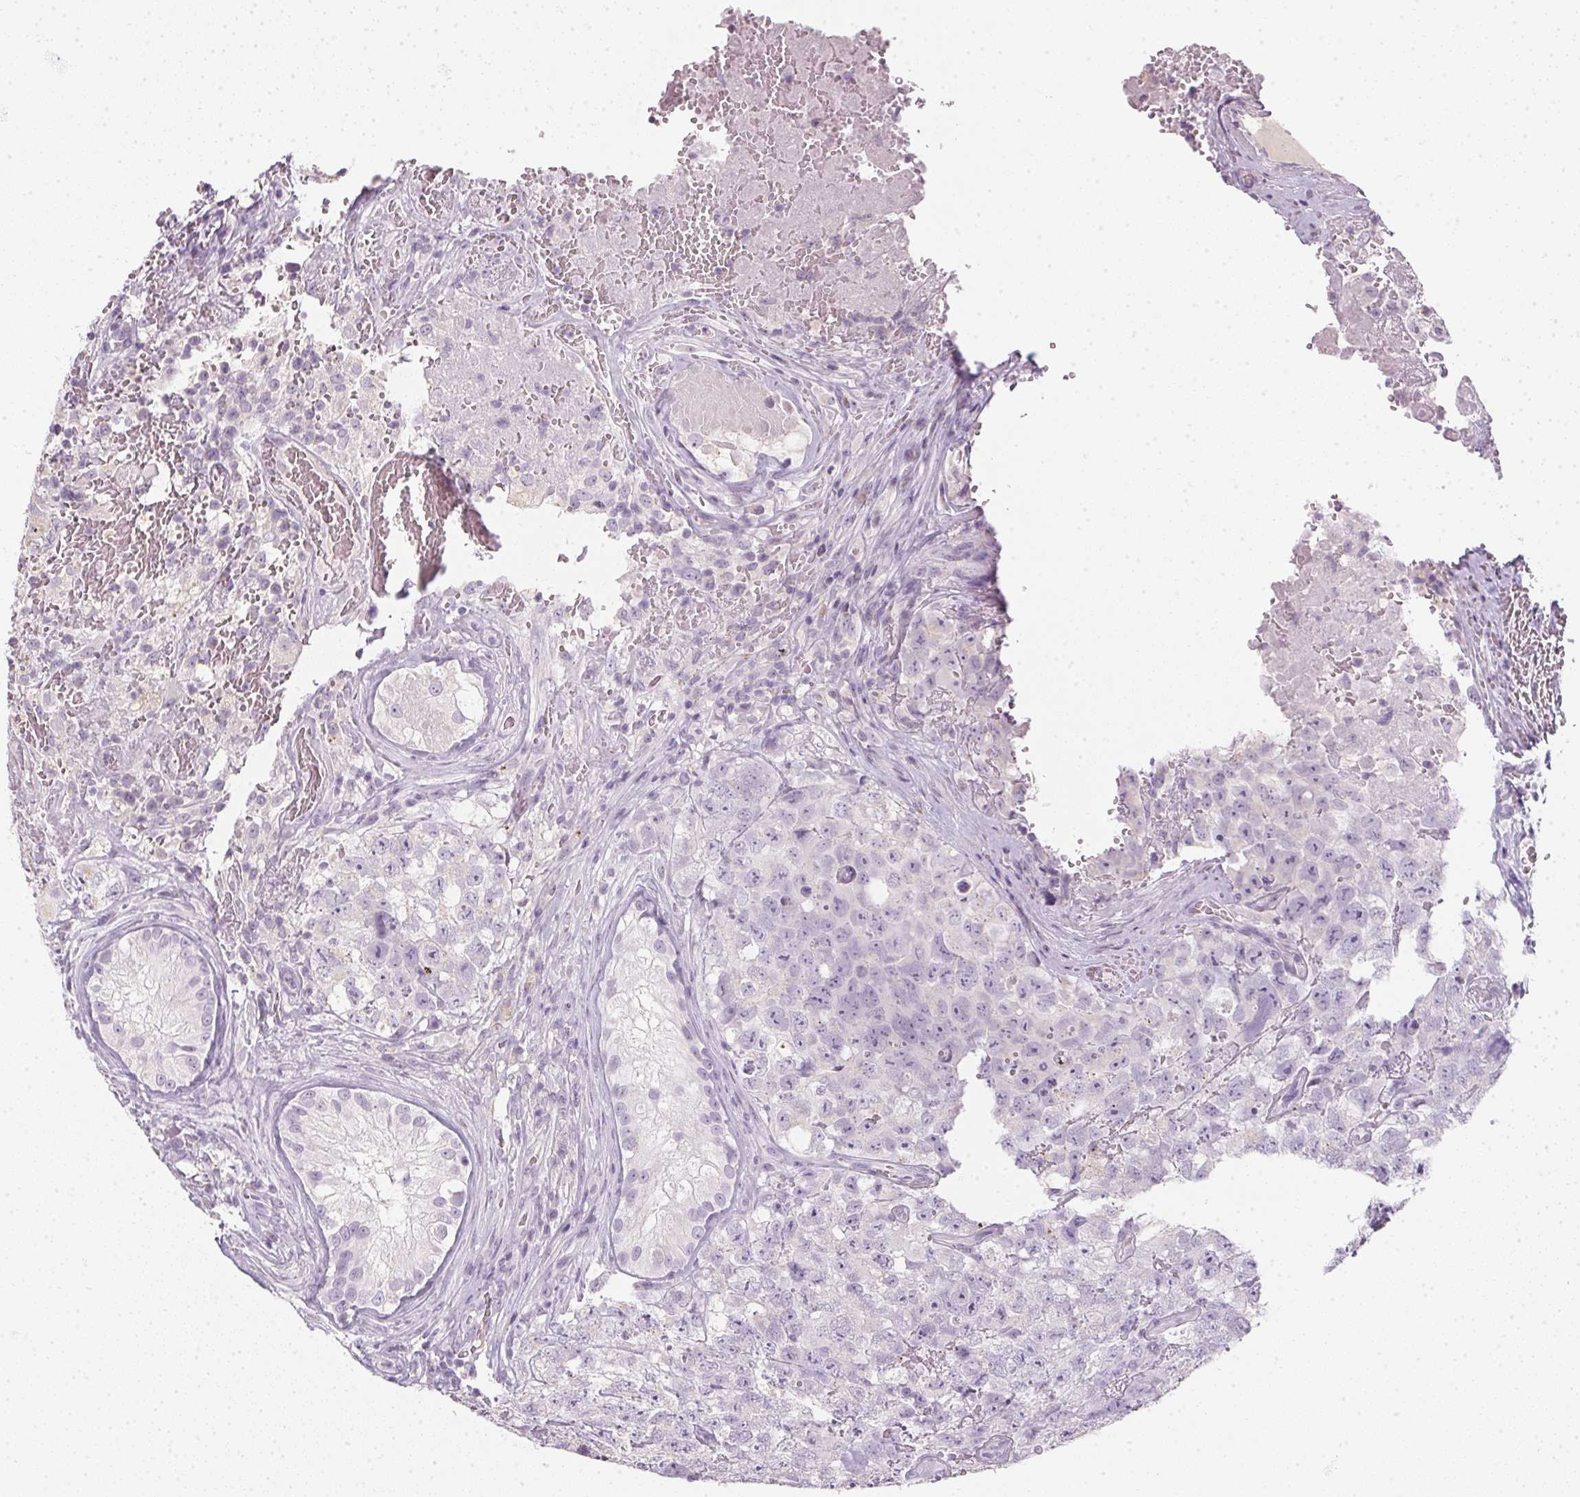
{"staining": {"intensity": "negative", "quantity": "none", "location": "none"}, "tissue": "testis cancer", "cell_type": "Tumor cells", "image_type": "cancer", "snomed": [{"axis": "morphology", "description": "Carcinoma, Embryonal, NOS"}, {"axis": "topography", "description": "Testis"}], "caption": "Immunohistochemistry image of neoplastic tissue: human testis cancer (embryonal carcinoma) stained with DAB (3,3'-diaminobenzidine) shows no significant protein positivity in tumor cells.", "gene": "TMEM72", "patient": {"sex": "male", "age": 18}}